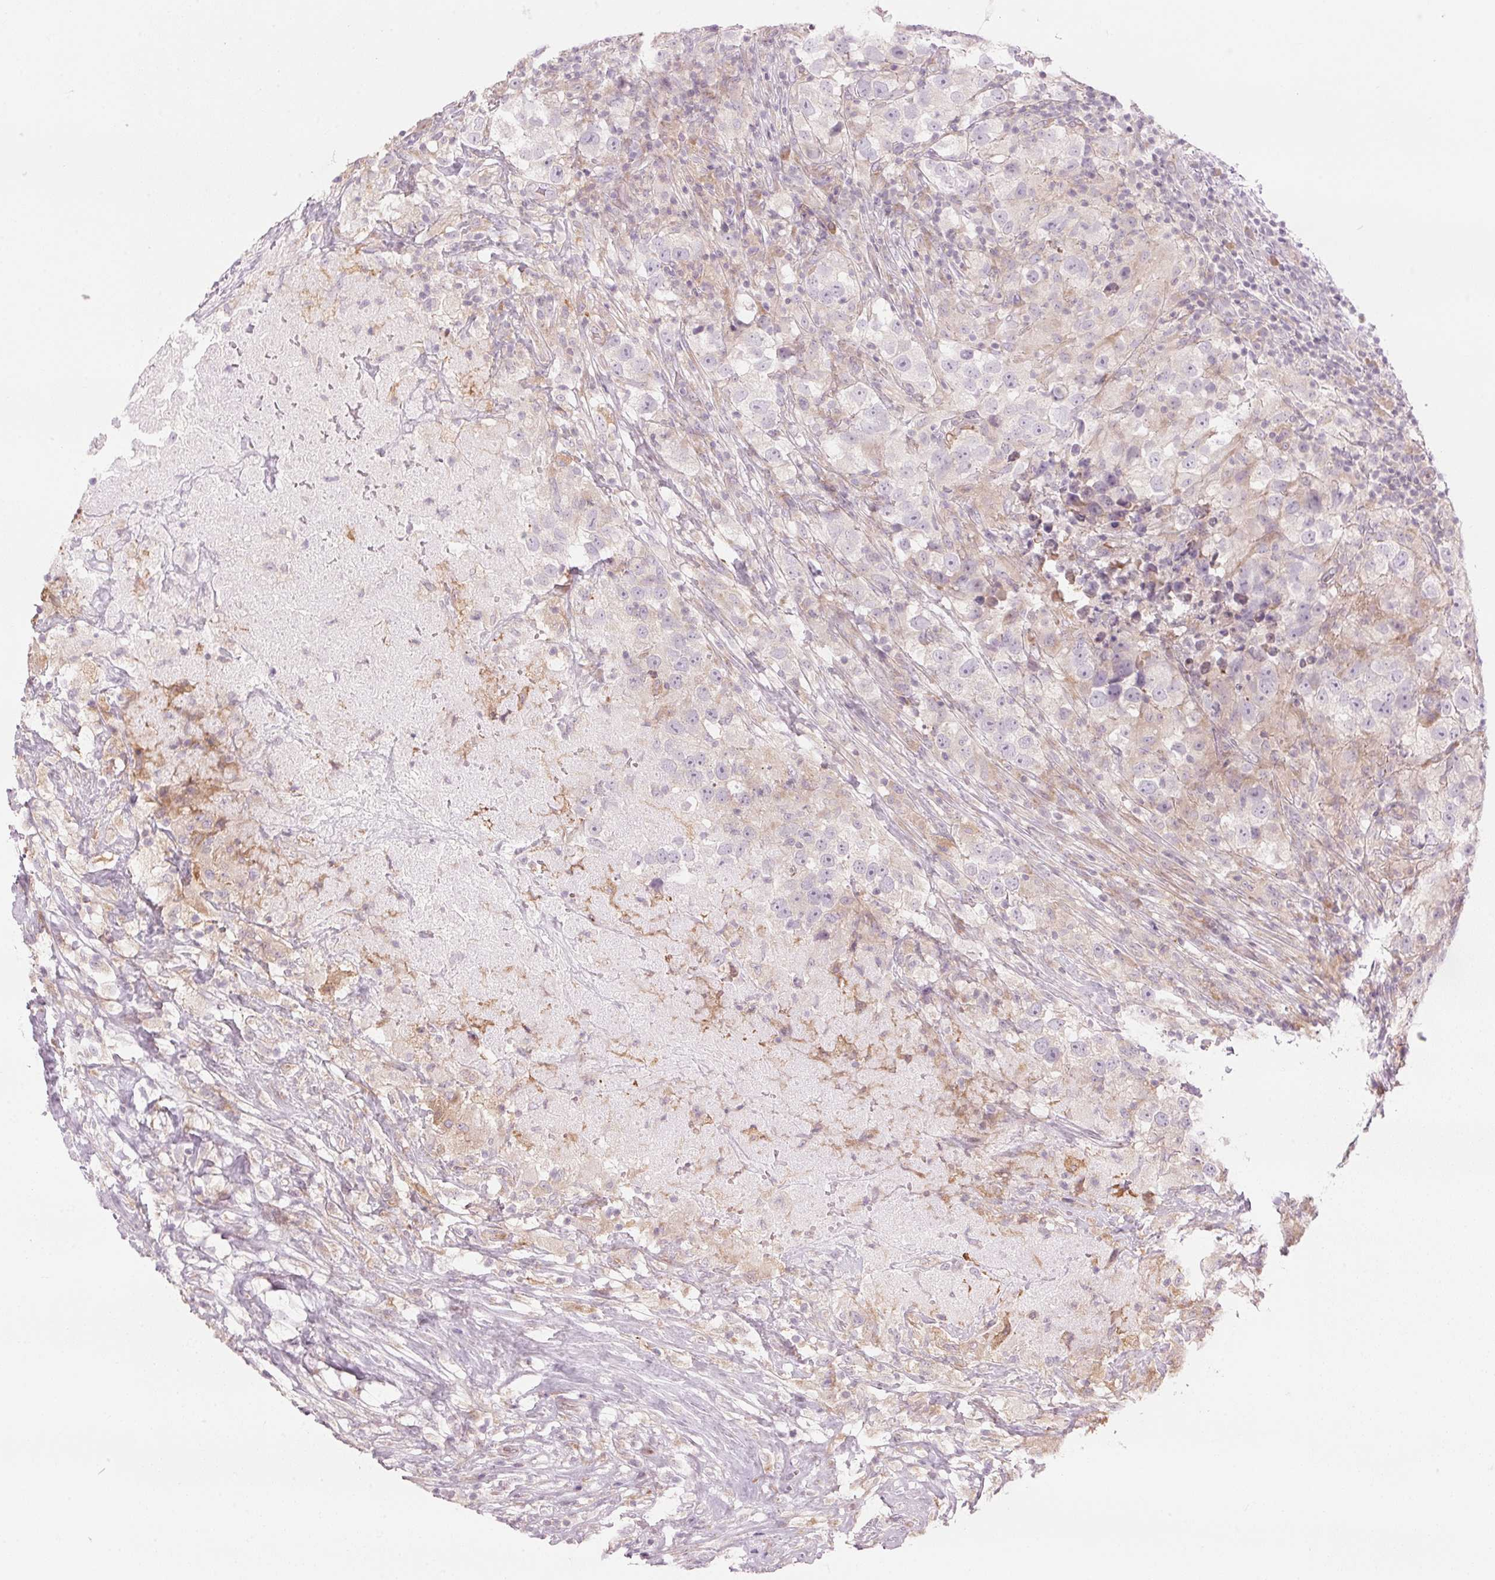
{"staining": {"intensity": "negative", "quantity": "none", "location": "none"}, "tissue": "testis cancer", "cell_type": "Tumor cells", "image_type": "cancer", "snomed": [{"axis": "morphology", "description": "Seminoma, NOS"}, {"axis": "topography", "description": "Testis"}], "caption": "DAB (3,3'-diaminobenzidine) immunohistochemical staining of testis cancer (seminoma) displays no significant positivity in tumor cells.", "gene": "GNMT", "patient": {"sex": "male", "age": 46}}